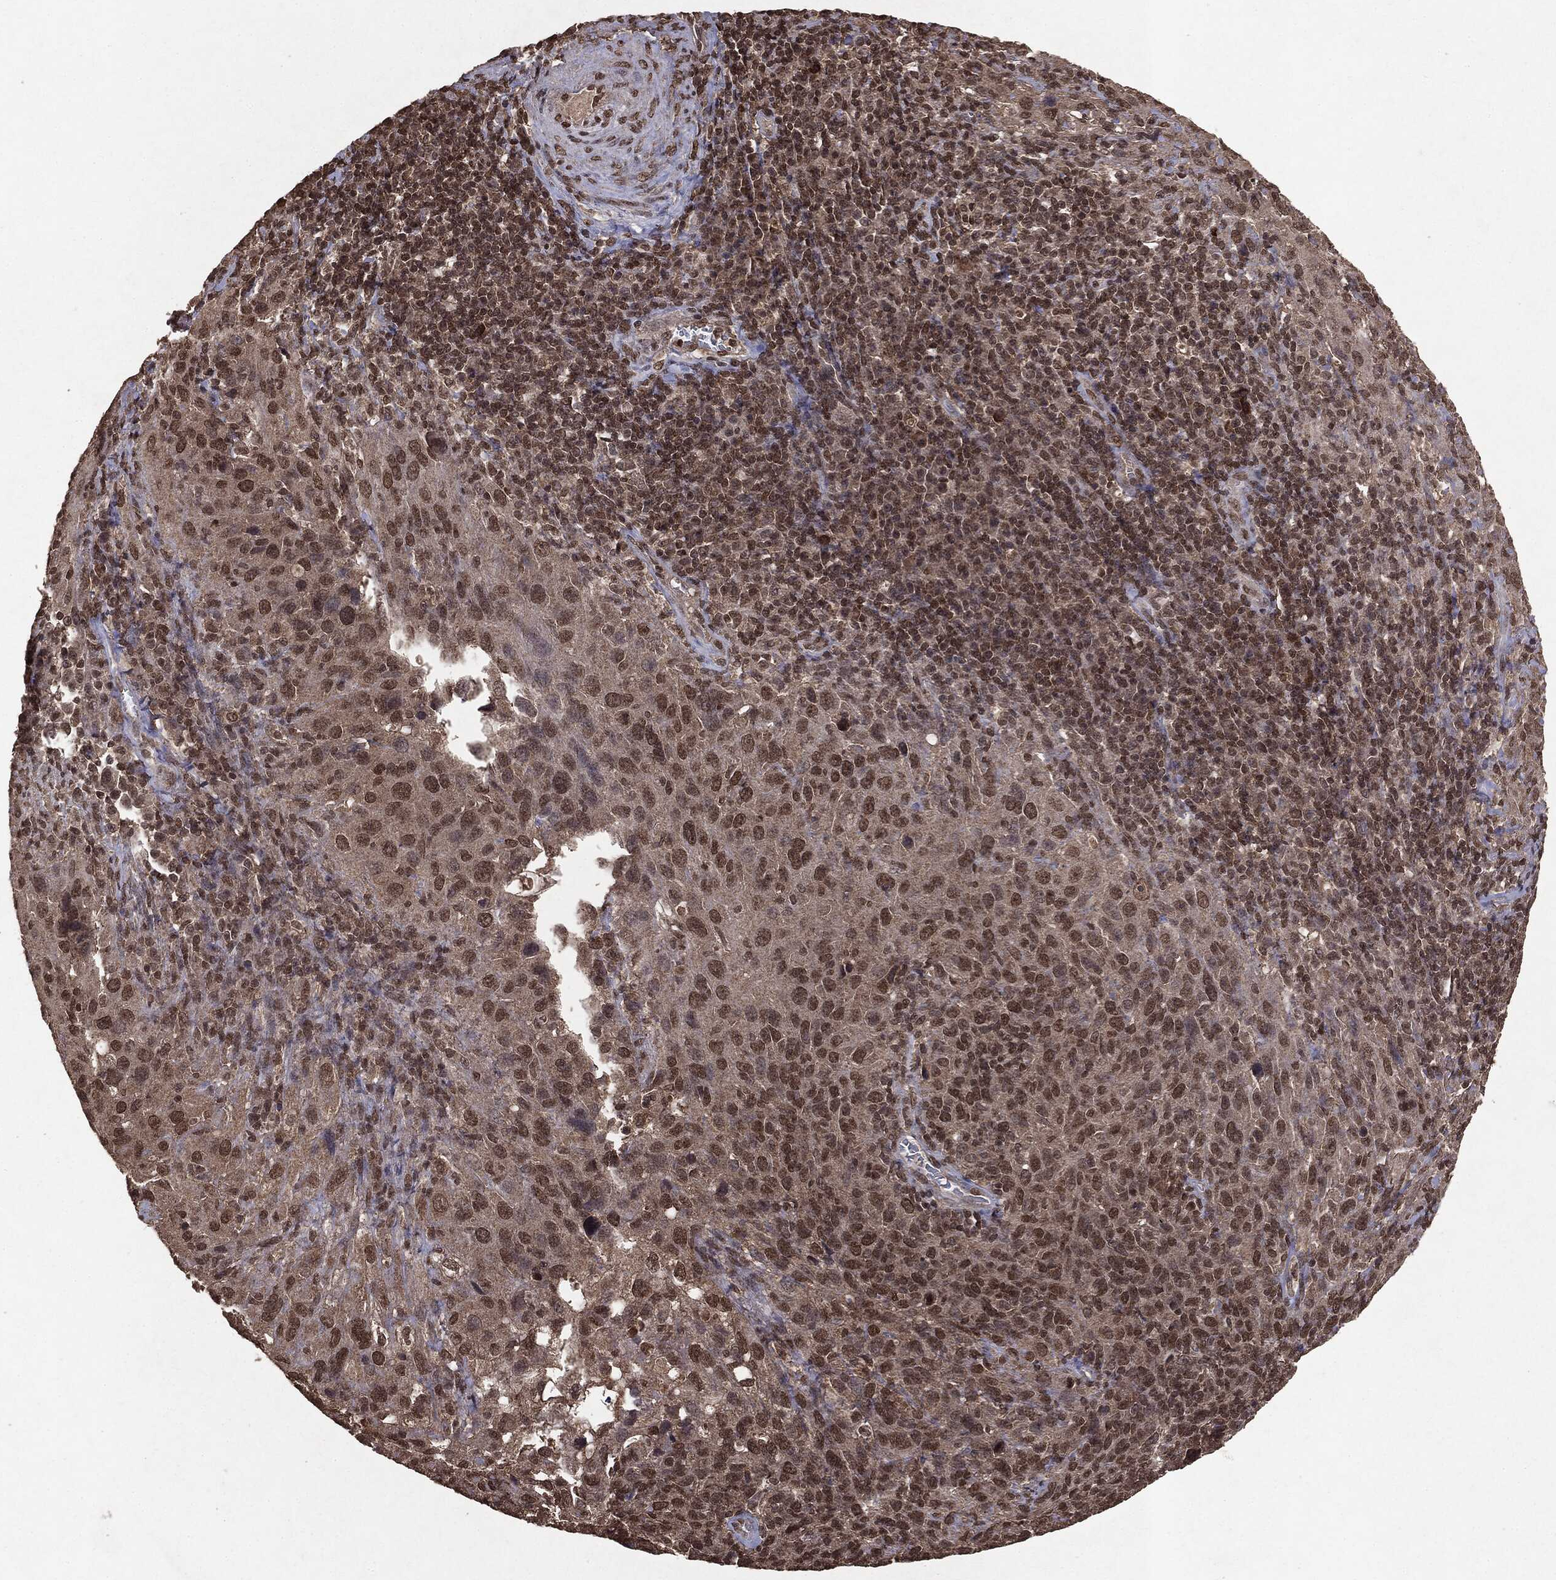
{"staining": {"intensity": "moderate", "quantity": ">75%", "location": "nuclear"}, "tissue": "cervical cancer", "cell_type": "Tumor cells", "image_type": "cancer", "snomed": [{"axis": "morphology", "description": "Squamous cell carcinoma, NOS"}, {"axis": "topography", "description": "Cervix"}], "caption": "Cervical squamous cell carcinoma was stained to show a protein in brown. There is medium levels of moderate nuclear staining in approximately >75% of tumor cells.", "gene": "PEBP1", "patient": {"sex": "female", "age": 51}}